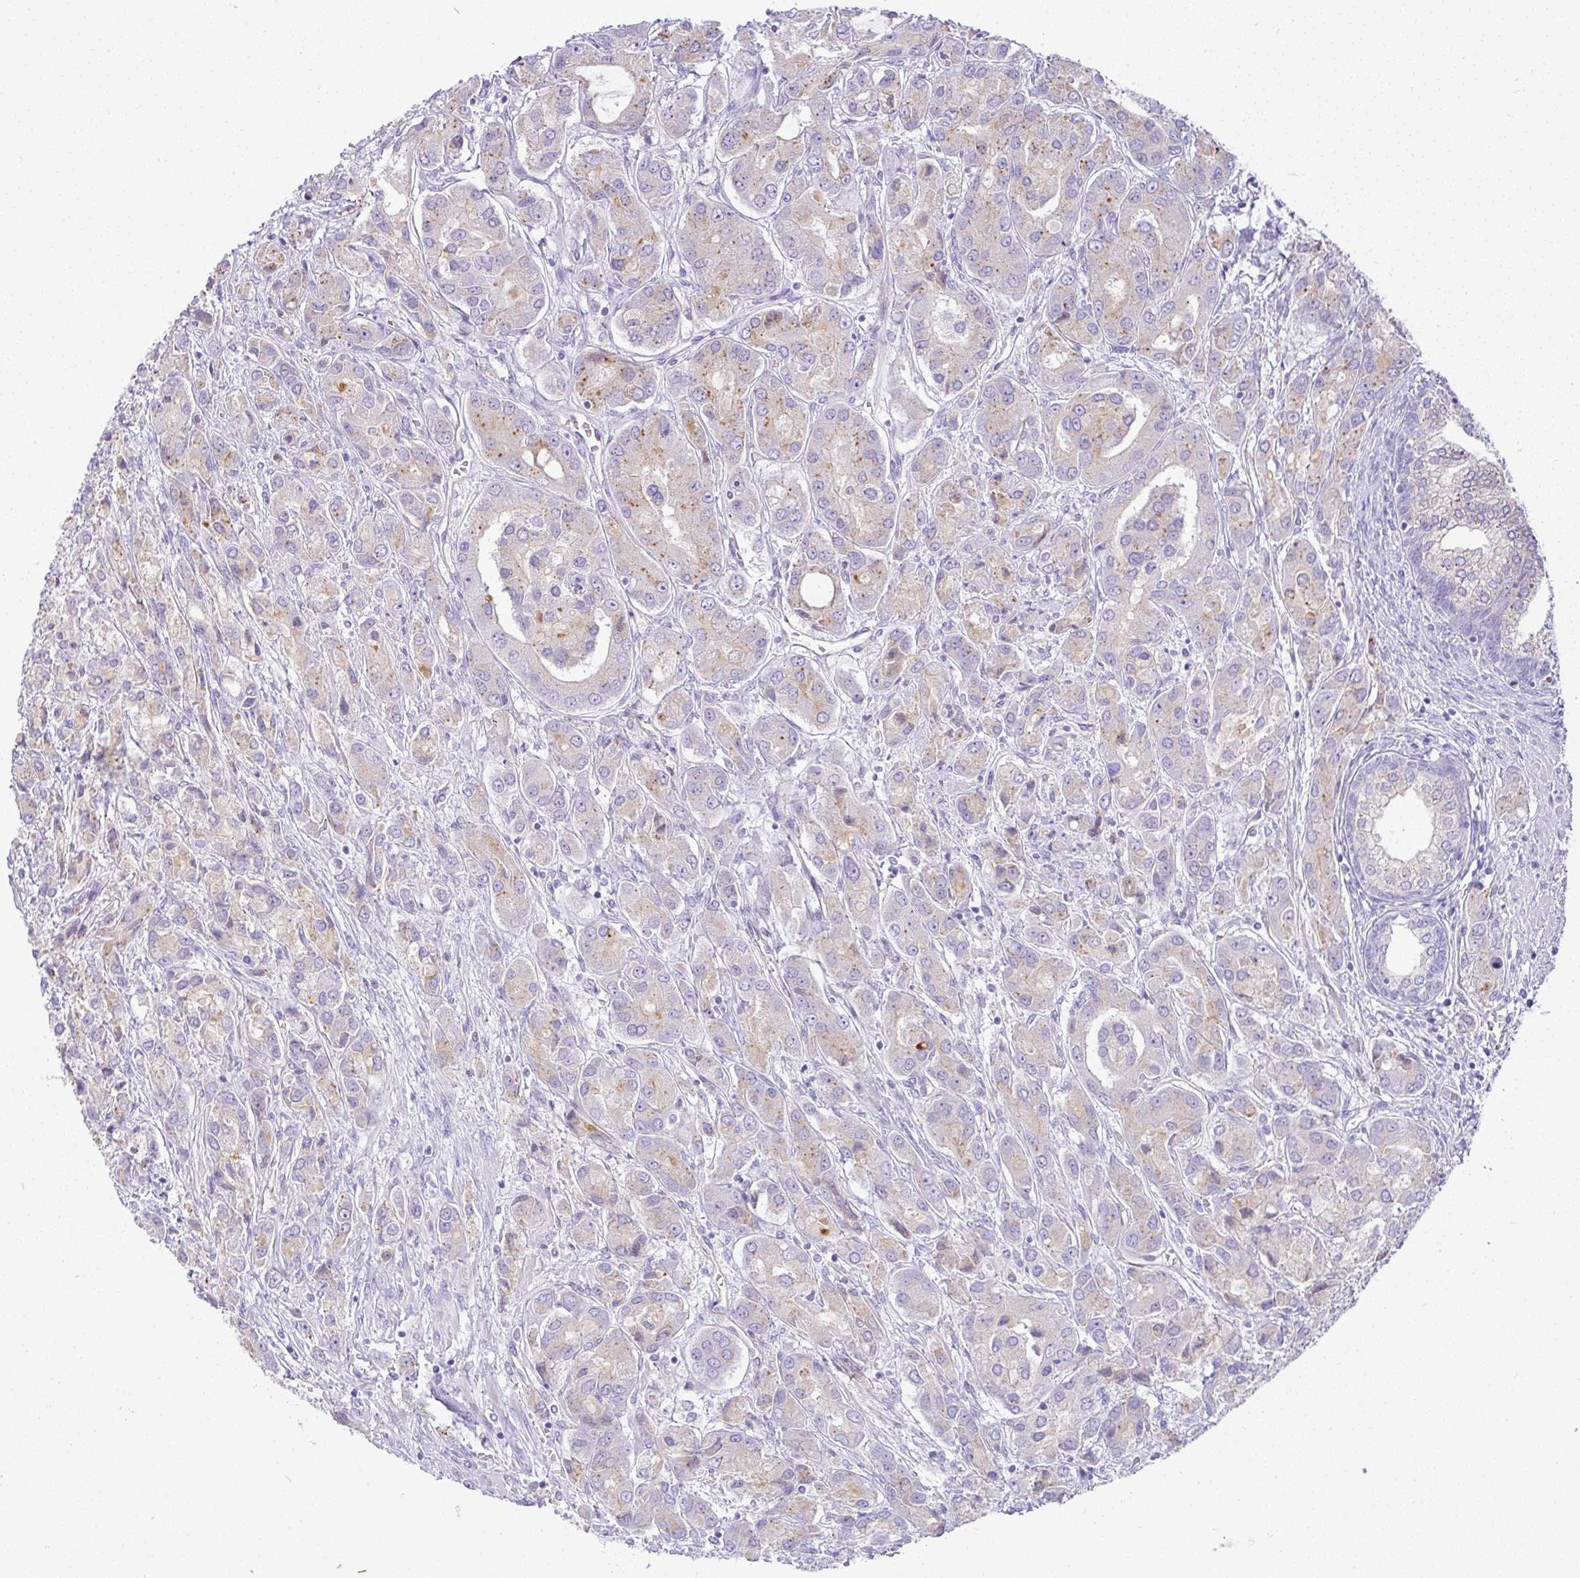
{"staining": {"intensity": "moderate", "quantity": "<25%", "location": "cytoplasmic/membranous"}, "tissue": "prostate cancer", "cell_type": "Tumor cells", "image_type": "cancer", "snomed": [{"axis": "morphology", "description": "Adenocarcinoma, High grade"}, {"axis": "topography", "description": "Prostate"}], "caption": "An image showing moderate cytoplasmic/membranous positivity in approximately <25% of tumor cells in prostate adenocarcinoma (high-grade), as visualized by brown immunohistochemical staining.", "gene": "FAM177A1", "patient": {"sex": "male", "age": 67}}